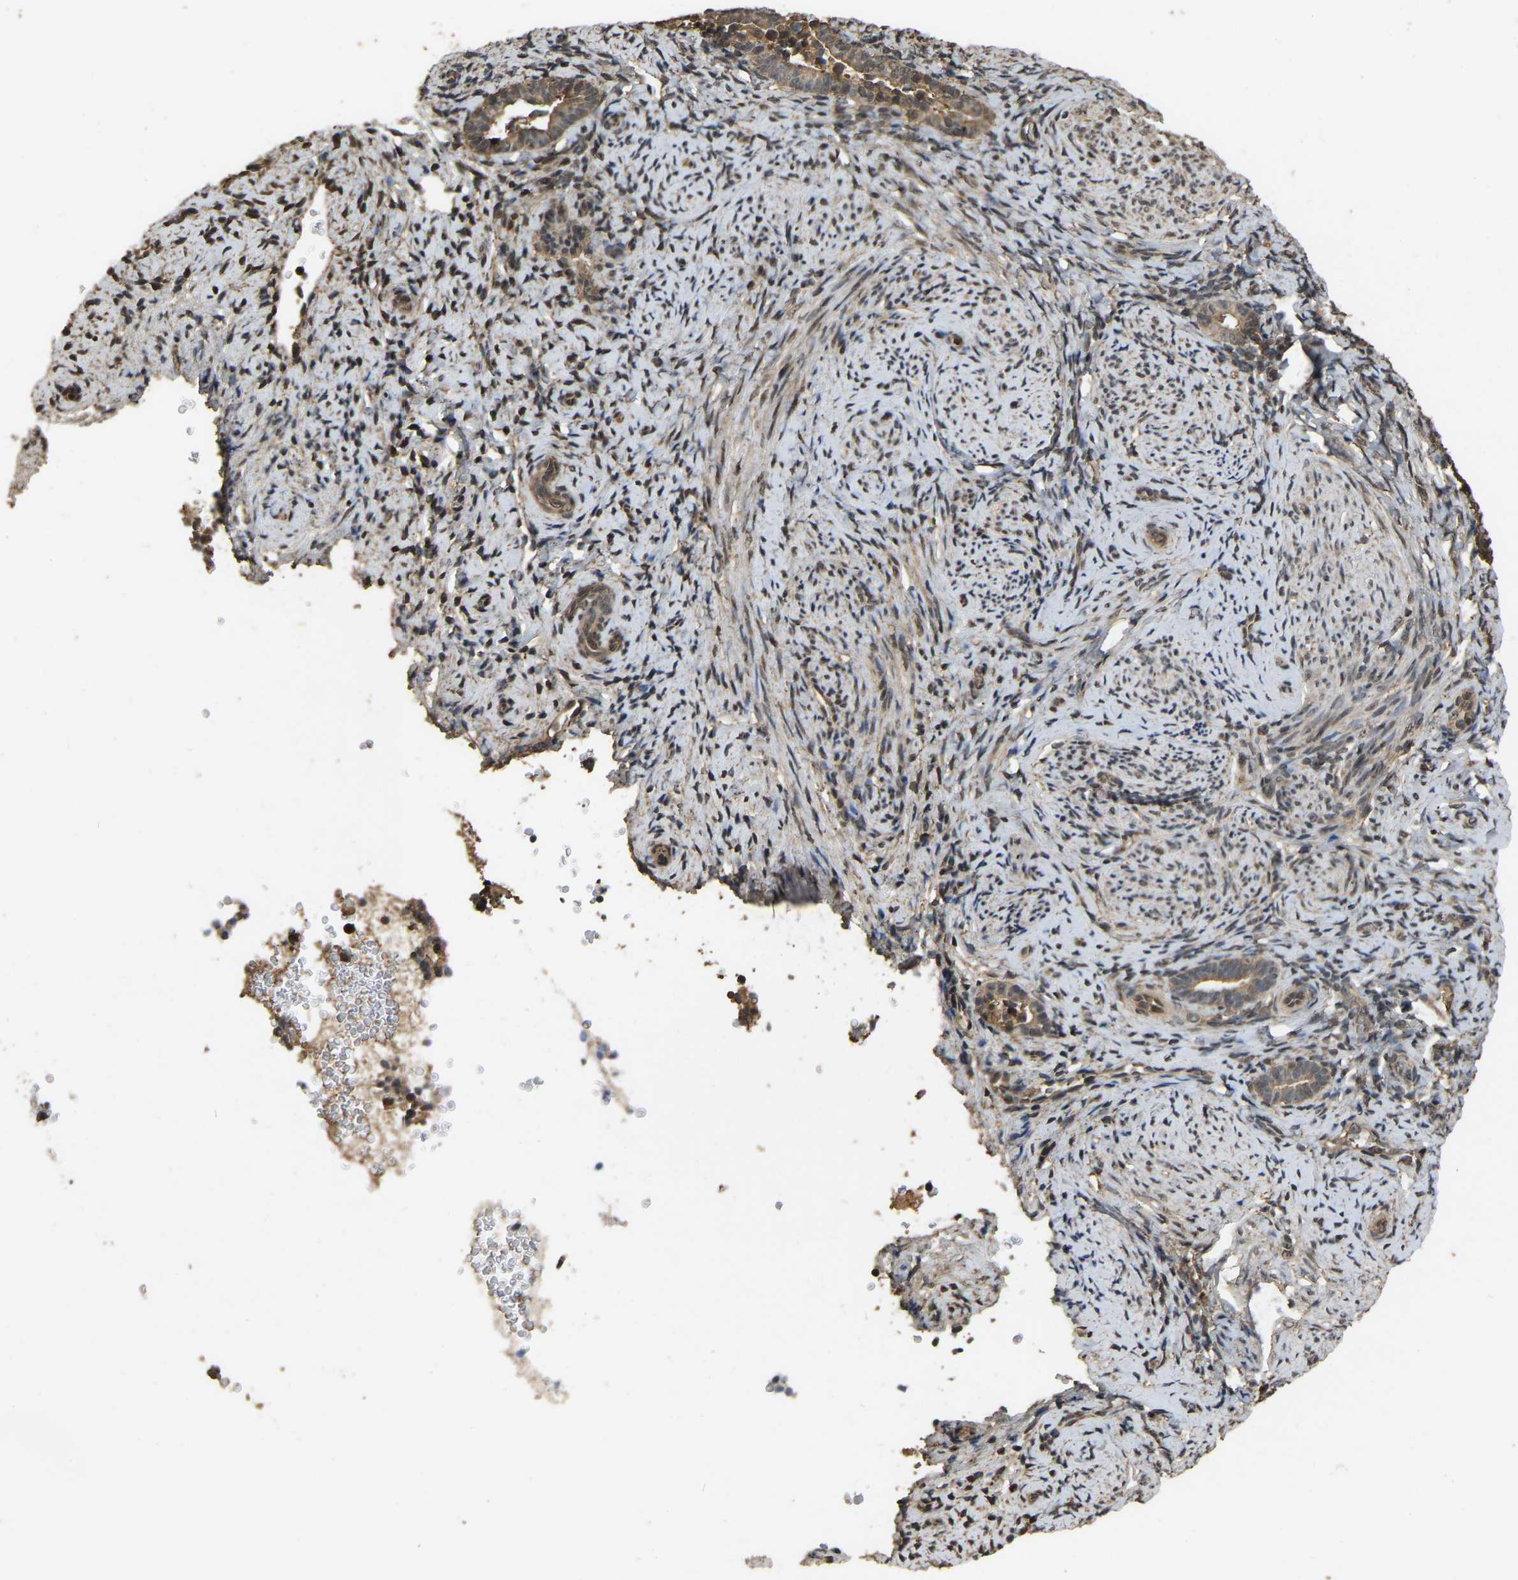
{"staining": {"intensity": "negative", "quantity": "none", "location": "none"}, "tissue": "endometrium", "cell_type": "Cells in endometrial stroma", "image_type": "normal", "snomed": [{"axis": "morphology", "description": "Normal tissue, NOS"}, {"axis": "topography", "description": "Endometrium"}], "caption": "DAB (3,3'-diaminobenzidine) immunohistochemical staining of benign endometrium demonstrates no significant staining in cells in endometrial stroma. The staining was performed using DAB to visualize the protein expression in brown, while the nuclei were stained in blue with hematoxylin (Magnification: 20x).", "gene": "ARHGAP23", "patient": {"sex": "female", "age": 51}}